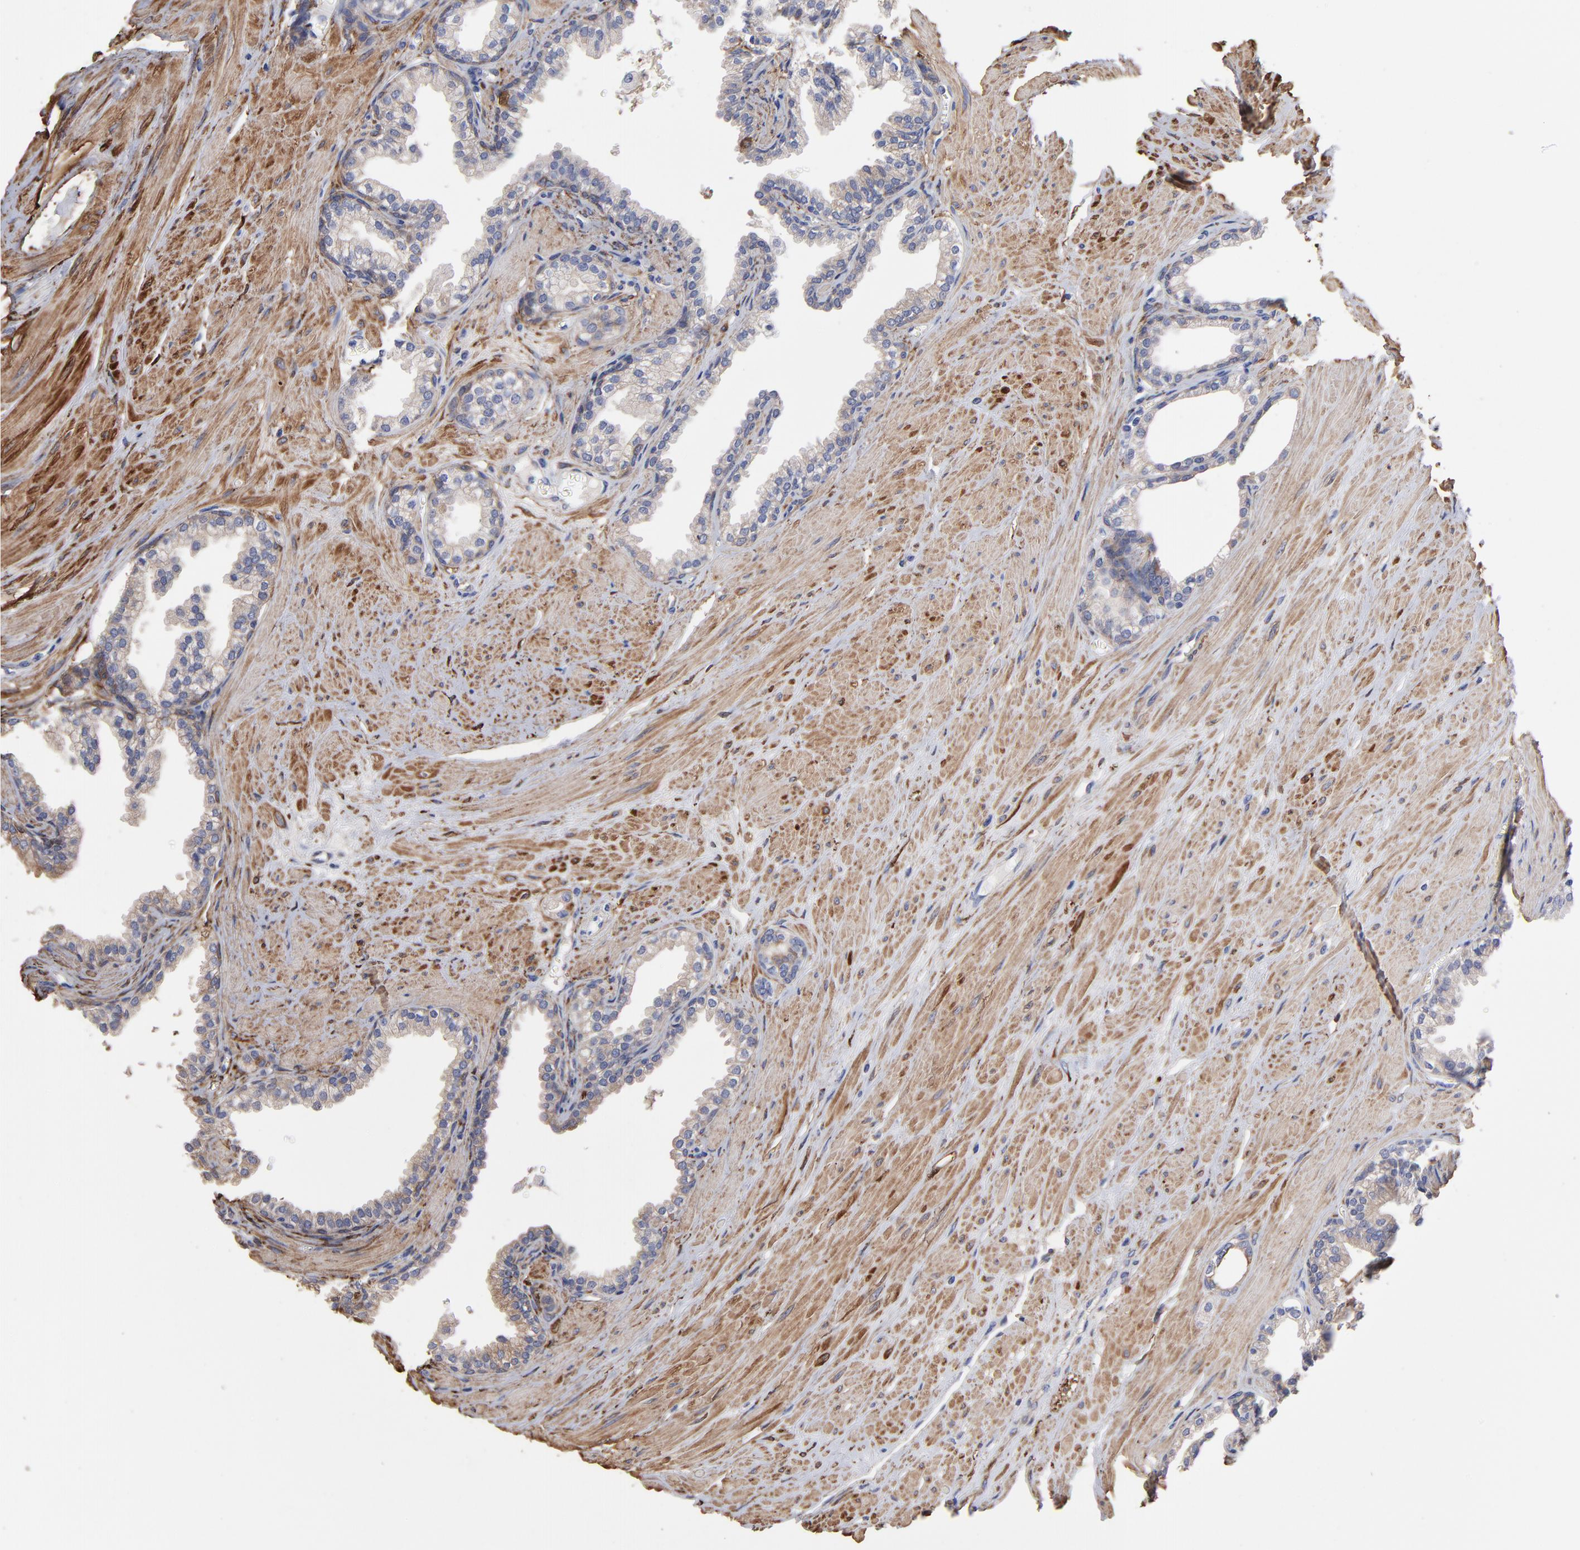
{"staining": {"intensity": "moderate", "quantity": "<25%", "location": "cytoplasmic/membranous"}, "tissue": "prostate", "cell_type": "Glandular cells", "image_type": "normal", "snomed": [{"axis": "morphology", "description": "Normal tissue, NOS"}, {"axis": "topography", "description": "Prostate"}], "caption": "Protein analysis of normal prostate shows moderate cytoplasmic/membranous positivity in approximately <25% of glandular cells. The staining was performed using DAB (3,3'-diaminobenzidine), with brown indicating positive protein expression. Nuclei are stained blue with hematoxylin.", "gene": "CILP", "patient": {"sex": "male", "age": 64}}